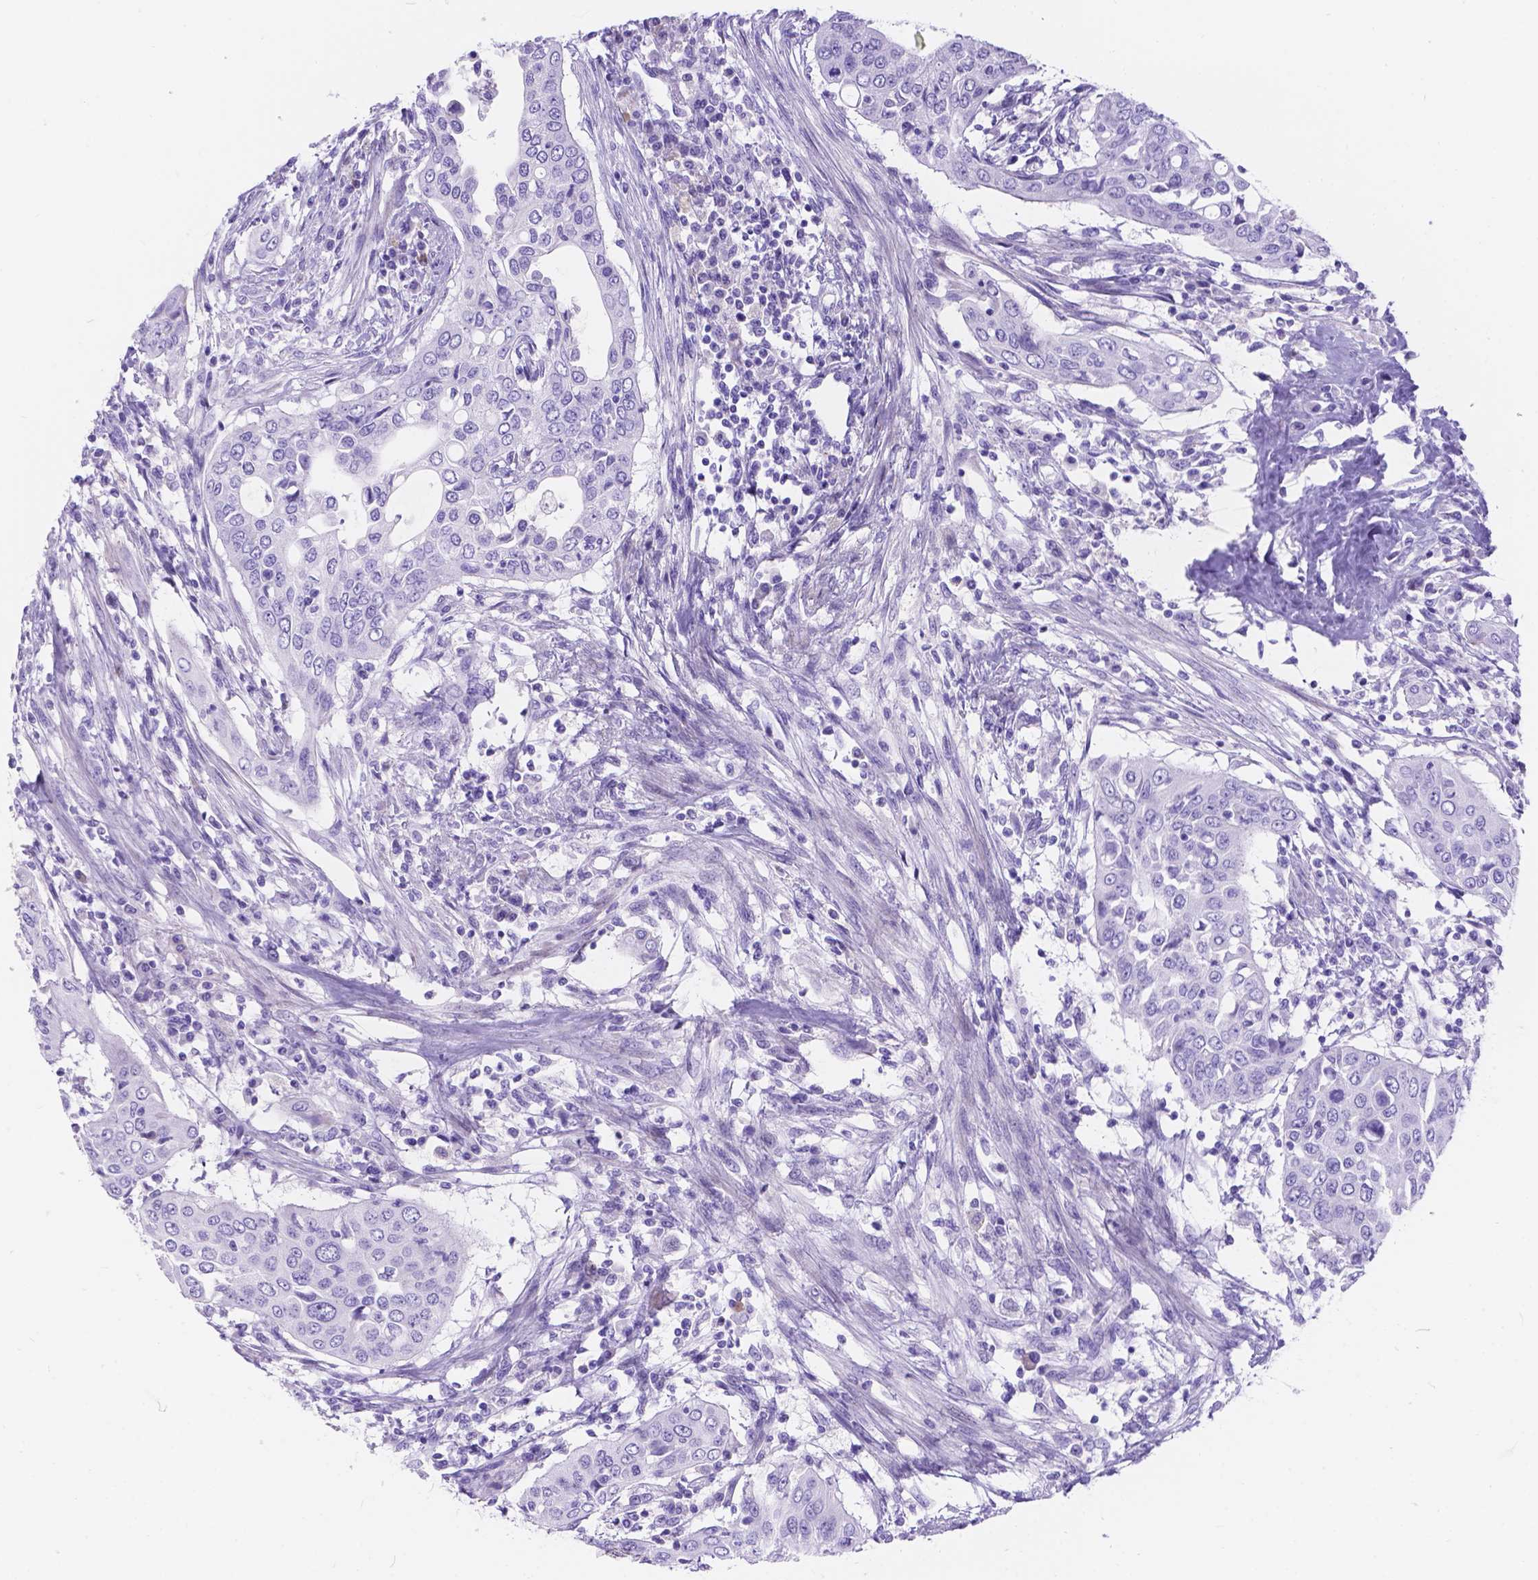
{"staining": {"intensity": "negative", "quantity": "none", "location": "none"}, "tissue": "urothelial cancer", "cell_type": "Tumor cells", "image_type": "cancer", "snomed": [{"axis": "morphology", "description": "Urothelial carcinoma, High grade"}, {"axis": "topography", "description": "Urinary bladder"}], "caption": "An image of human urothelial cancer is negative for staining in tumor cells.", "gene": "KLHL10", "patient": {"sex": "male", "age": 82}}